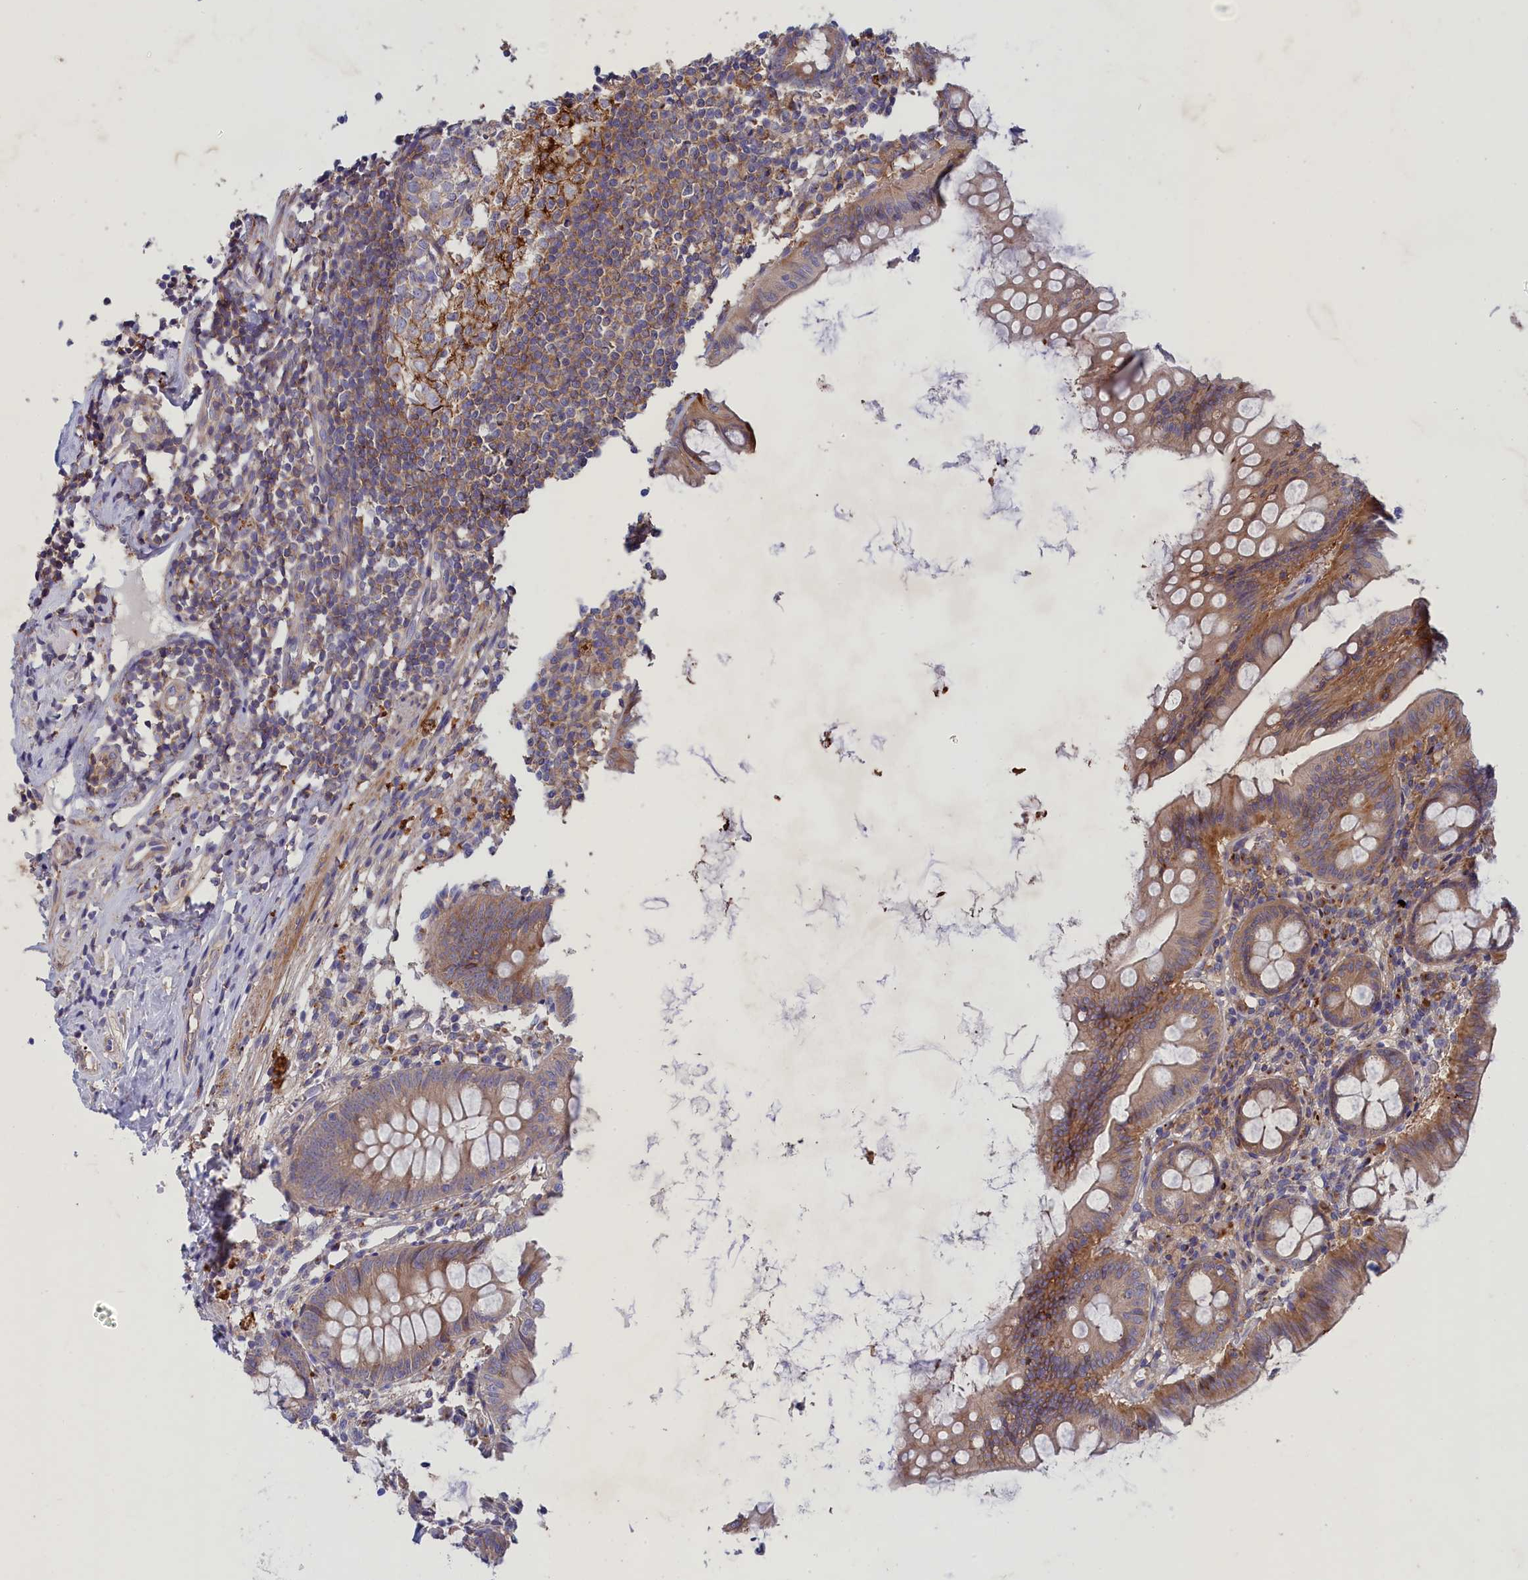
{"staining": {"intensity": "weak", "quantity": ">75%", "location": "cytoplasmic/membranous"}, "tissue": "appendix", "cell_type": "Glandular cells", "image_type": "normal", "snomed": [{"axis": "morphology", "description": "Normal tissue, NOS"}, {"axis": "topography", "description": "Appendix"}], "caption": "This micrograph demonstrates immunohistochemistry staining of normal appendix, with low weak cytoplasmic/membranous expression in approximately >75% of glandular cells.", "gene": "SCAMP4", "patient": {"sex": "female", "age": 51}}